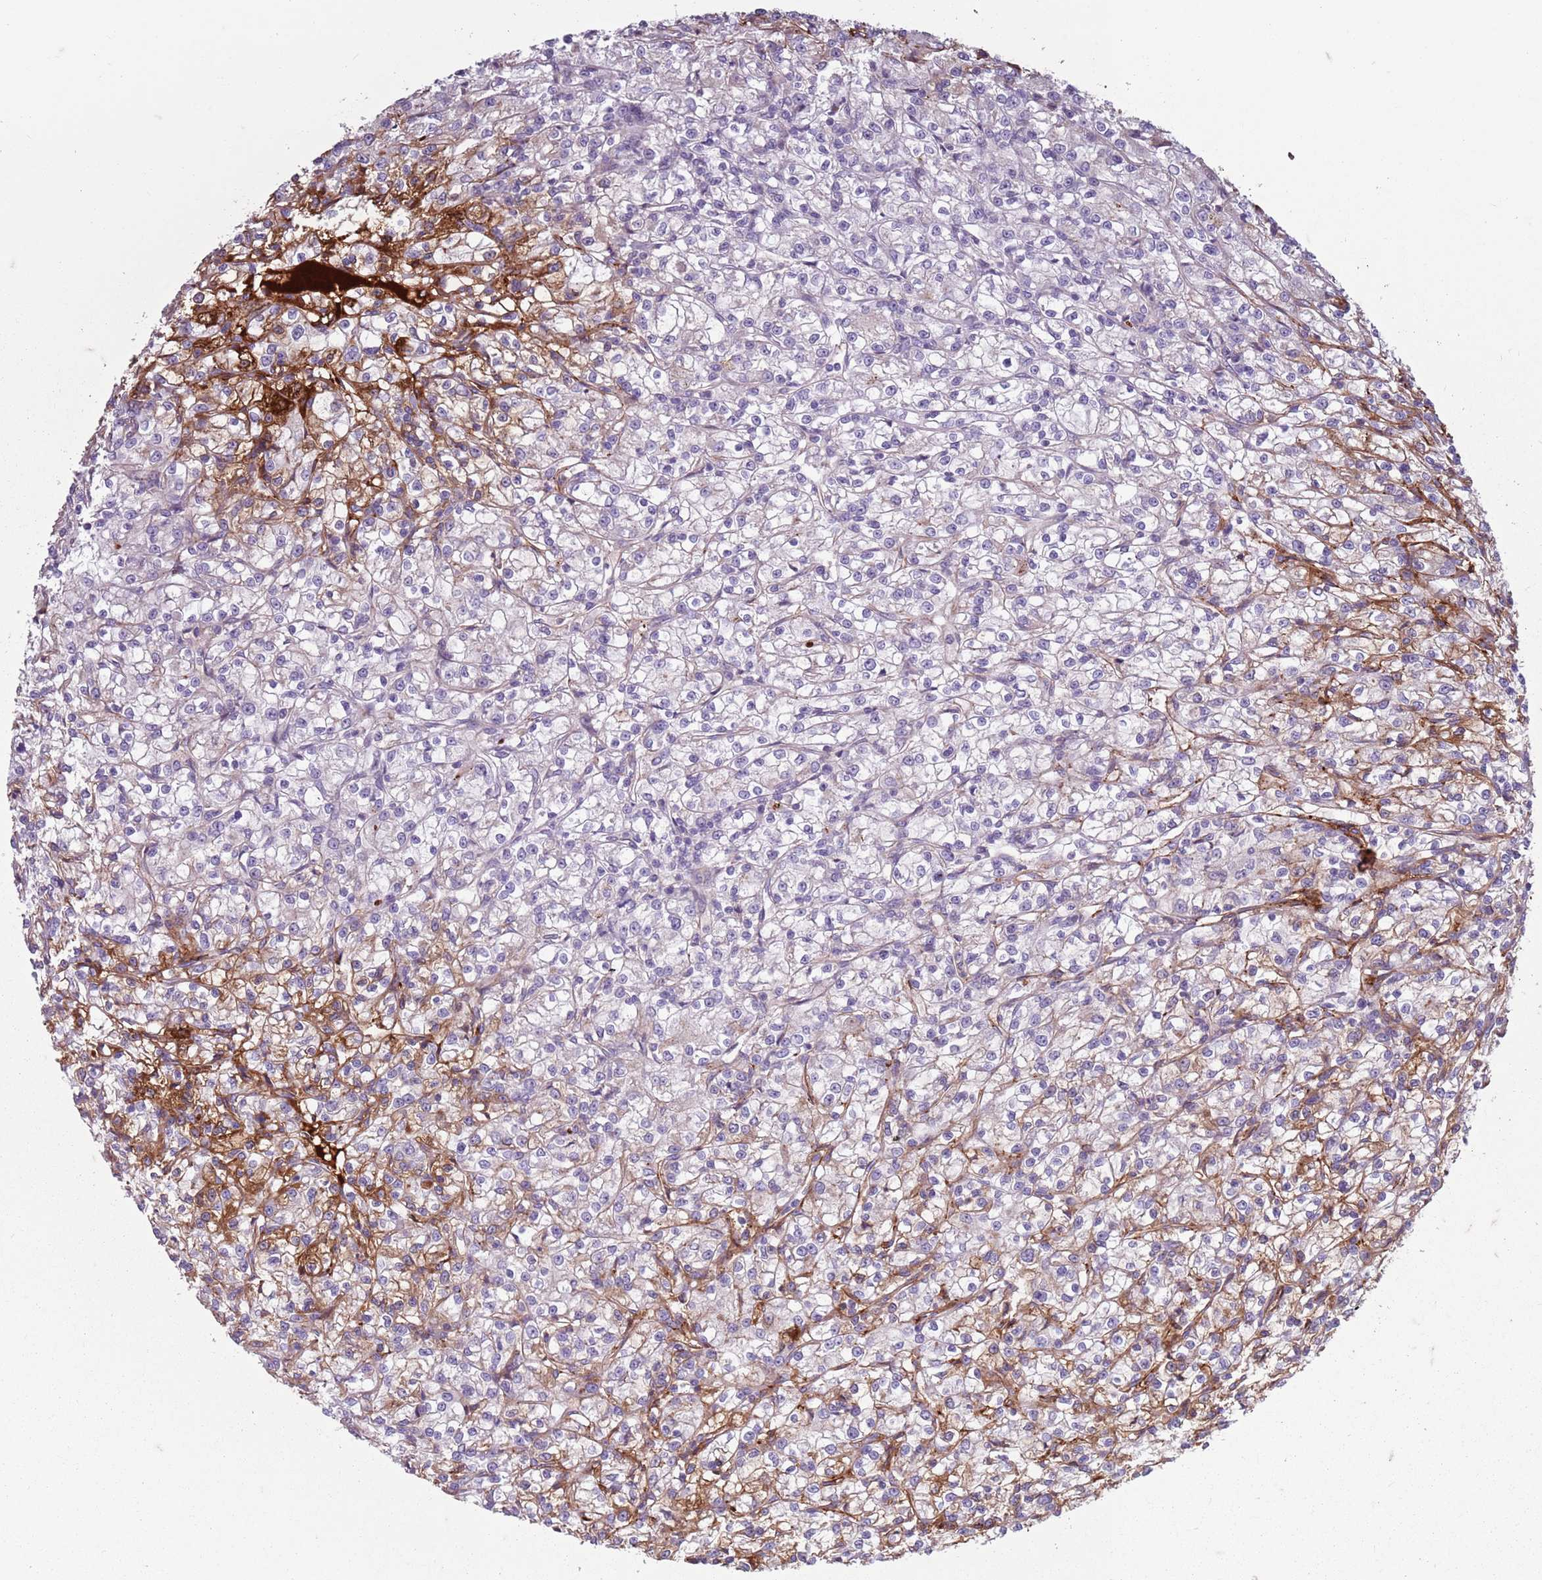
{"staining": {"intensity": "negative", "quantity": "none", "location": "none"}, "tissue": "renal cancer", "cell_type": "Tumor cells", "image_type": "cancer", "snomed": [{"axis": "morphology", "description": "Adenocarcinoma, NOS"}, {"axis": "topography", "description": "Kidney"}], "caption": "An image of human renal cancer is negative for staining in tumor cells.", "gene": "TAS2R38", "patient": {"sex": "female", "age": 59}}